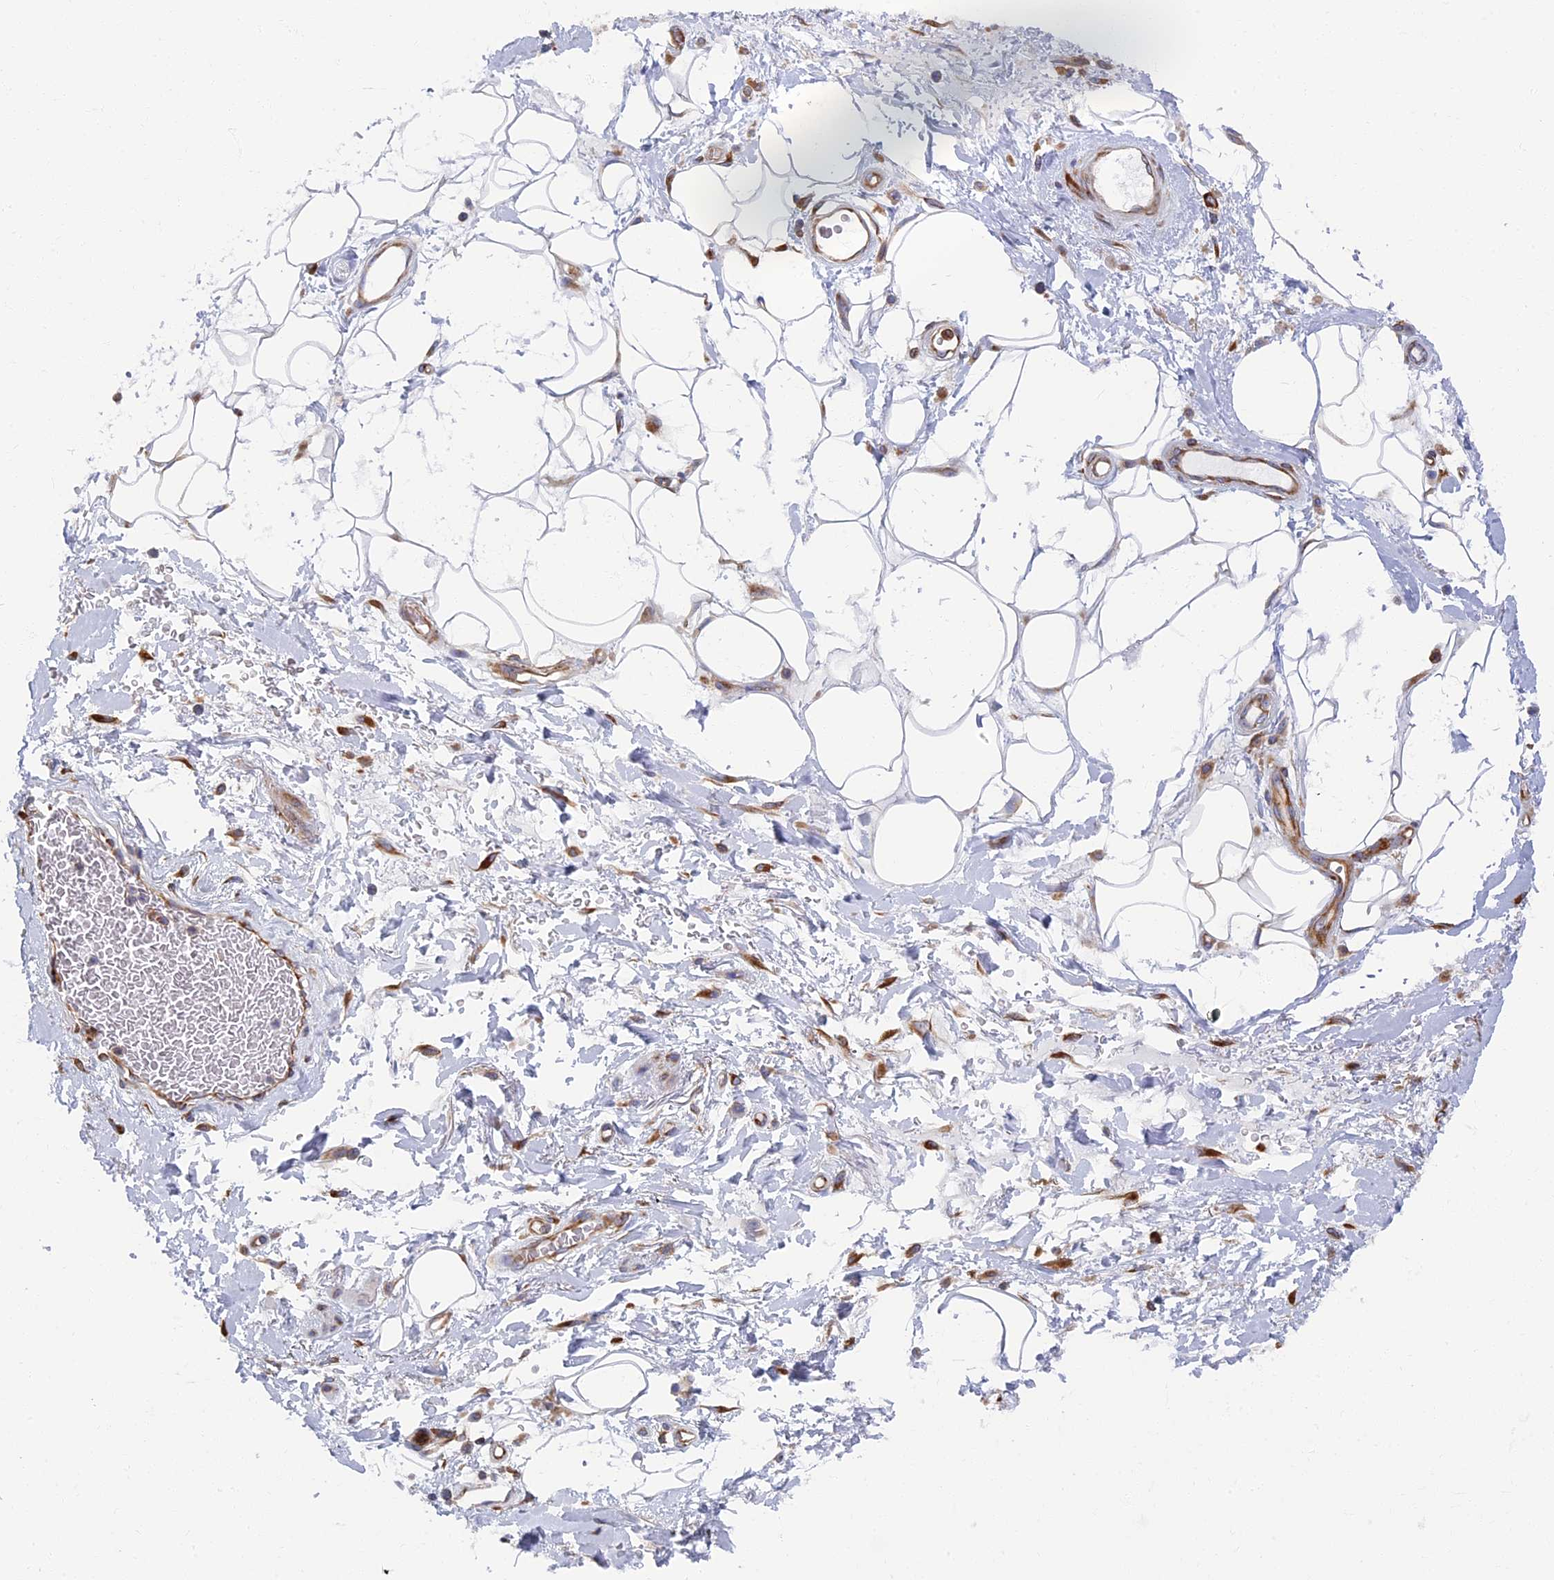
{"staining": {"intensity": "moderate", "quantity": "<25%", "location": "cytoplasmic/membranous"}, "tissue": "adipose tissue", "cell_type": "Adipocytes", "image_type": "normal", "snomed": [{"axis": "morphology", "description": "Normal tissue, NOS"}, {"axis": "morphology", "description": "Adenocarcinoma, NOS"}, {"axis": "topography", "description": "Rectum"}, {"axis": "topography", "description": "Vagina"}, {"axis": "topography", "description": "Peripheral nerve tissue"}], "caption": "A high-resolution histopathology image shows immunohistochemistry staining of unremarkable adipose tissue, which demonstrates moderate cytoplasmic/membranous staining in about <25% of adipocytes.", "gene": "YBX1", "patient": {"sex": "female", "age": 71}}